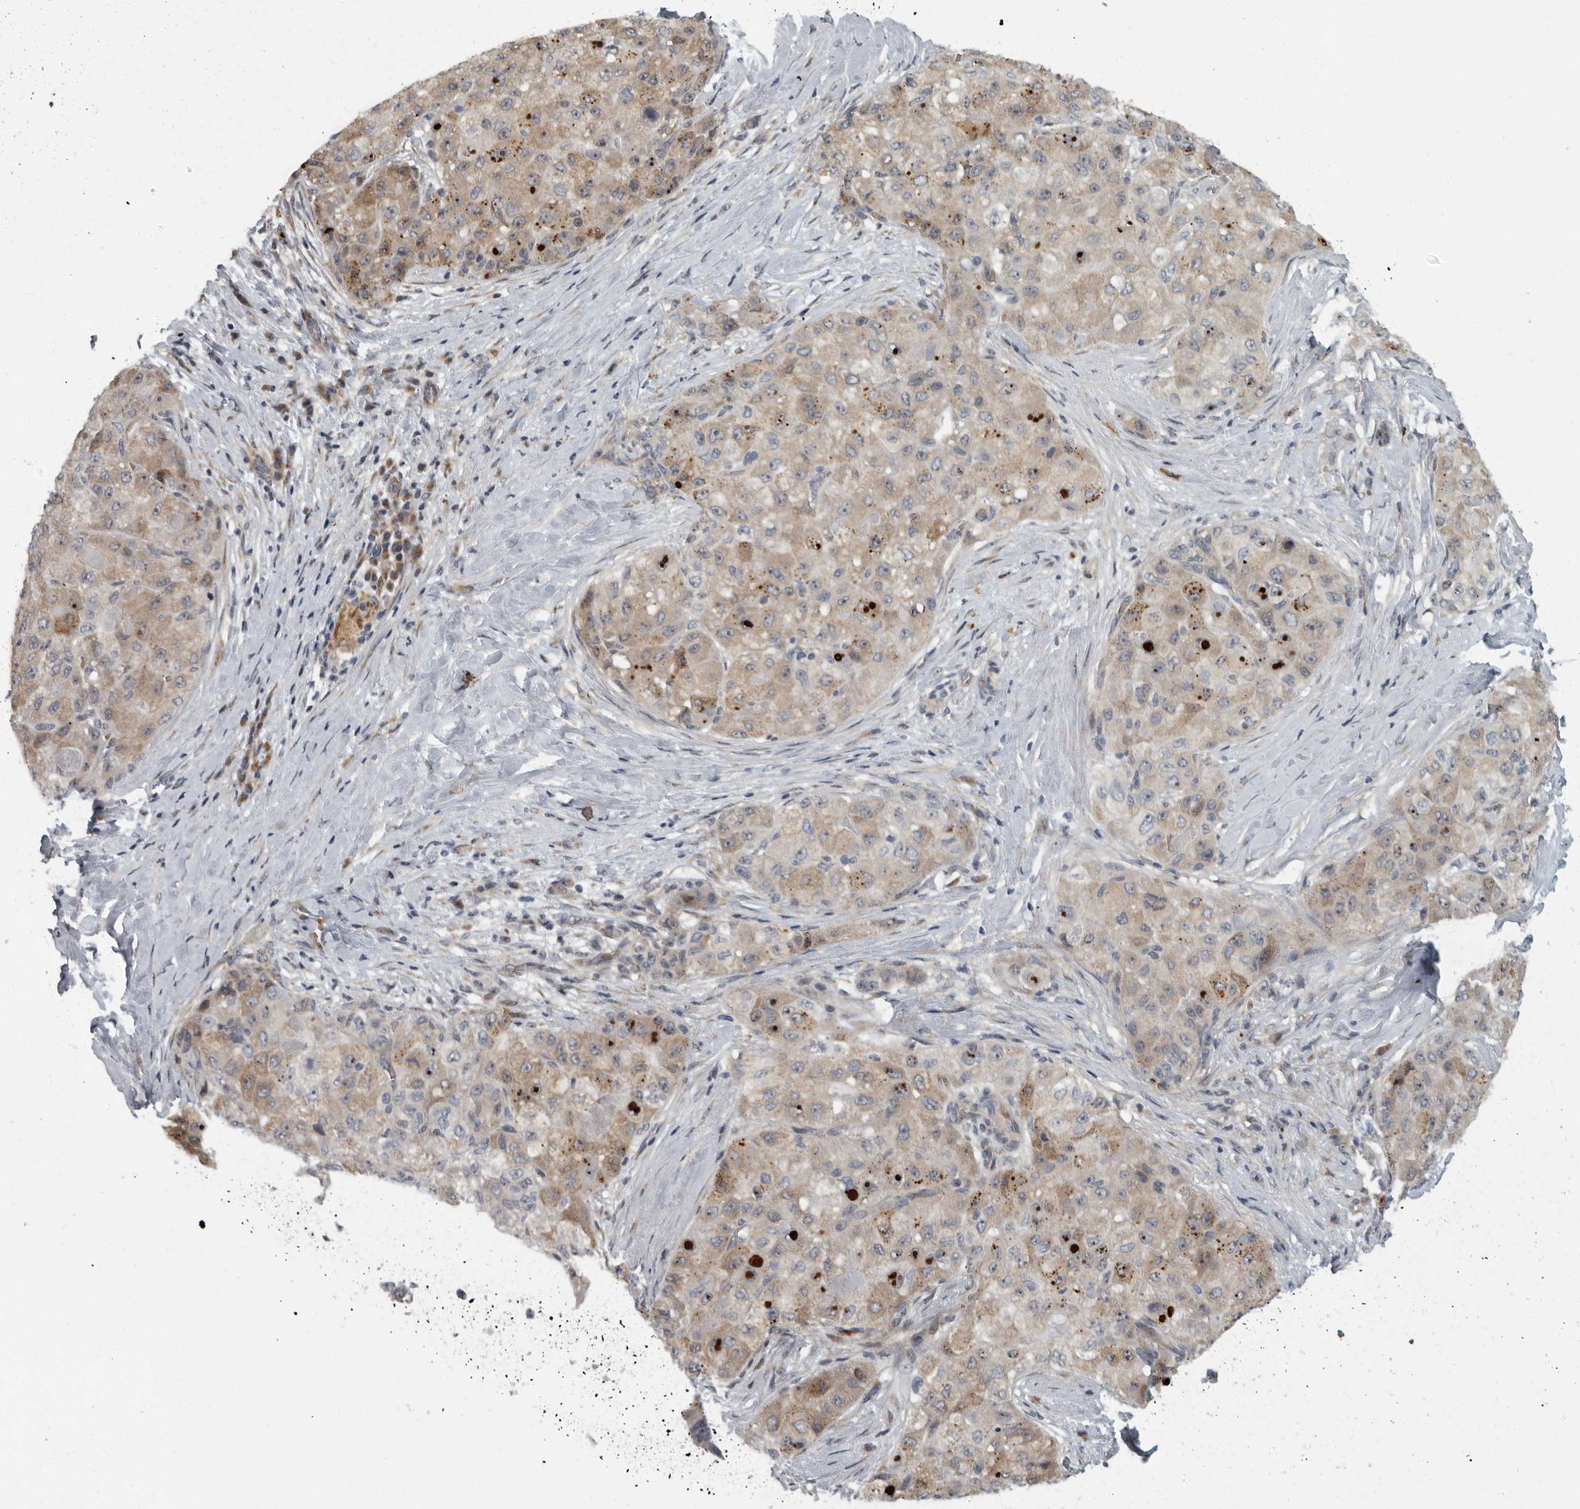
{"staining": {"intensity": "weak", "quantity": ">75%", "location": "cytoplasmic/membranous"}, "tissue": "liver cancer", "cell_type": "Tumor cells", "image_type": "cancer", "snomed": [{"axis": "morphology", "description": "Carcinoma, Hepatocellular, NOS"}, {"axis": "topography", "description": "Liver"}], "caption": "IHC photomicrograph of neoplastic tissue: hepatocellular carcinoma (liver) stained using IHC exhibits low levels of weak protein expression localized specifically in the cytoplasmic/membranous of tumor cells, appearing as a cytoplasmic/membranous brown color.", "gene": "PDCD11", "patient": {"sex": "male", "age": 80}}